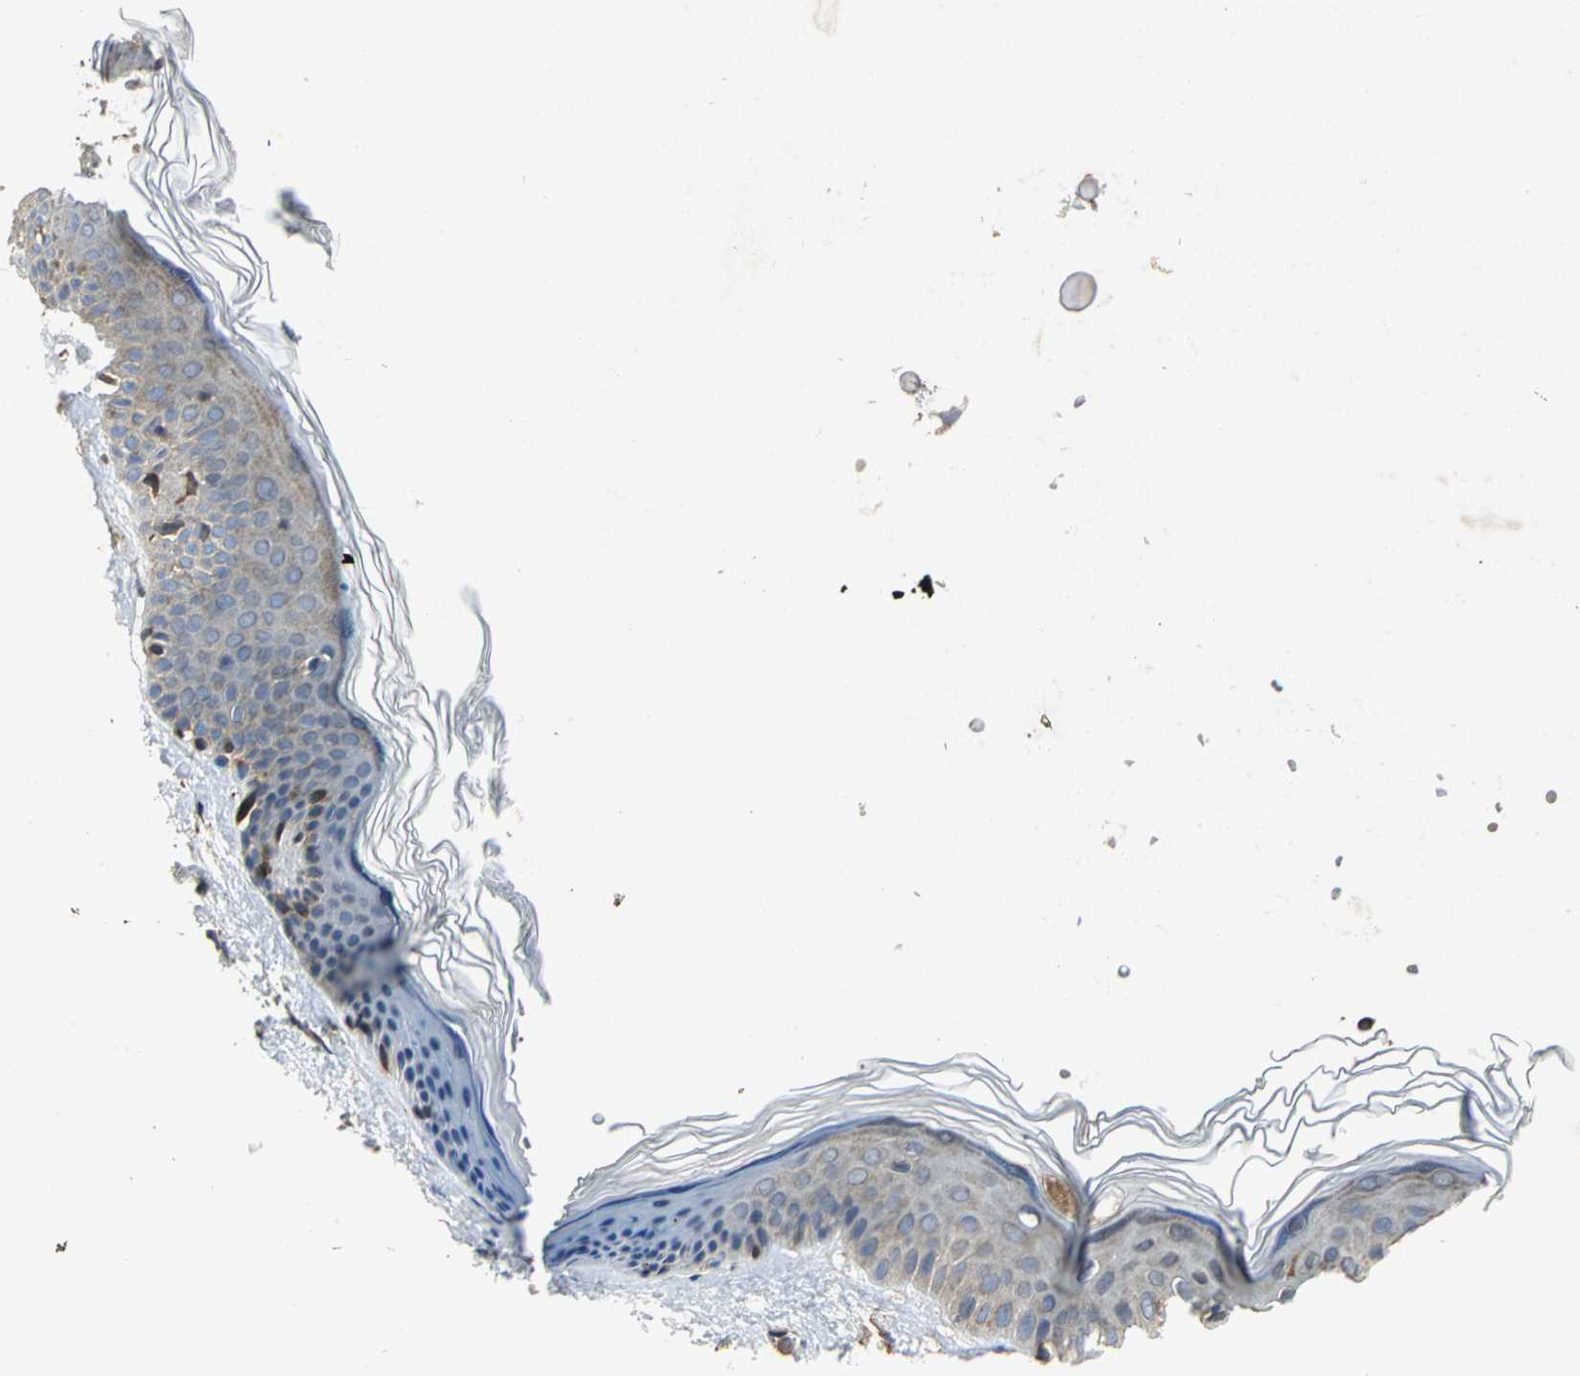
{"staining": {"intensity": "moderate", "quantity": ">75%", "location": "cytoplasmic/membranous"}, "tissue": "skin", "cell_type": "Fibroblasts", "image_type": "normal", "snomed": [{"axis": "morphology", "description": "Normal tissue, NOS"}, {"axis": "topography", "description": "Skin"}], "caption": "This image exhibits IHC staining of benign skin, with medium moderate cytoplasmic/membranous positivity in approximately >75% of fibroblasts.", "gene": "SYVN1", "patient": {"sex": "female", "age": 56}}